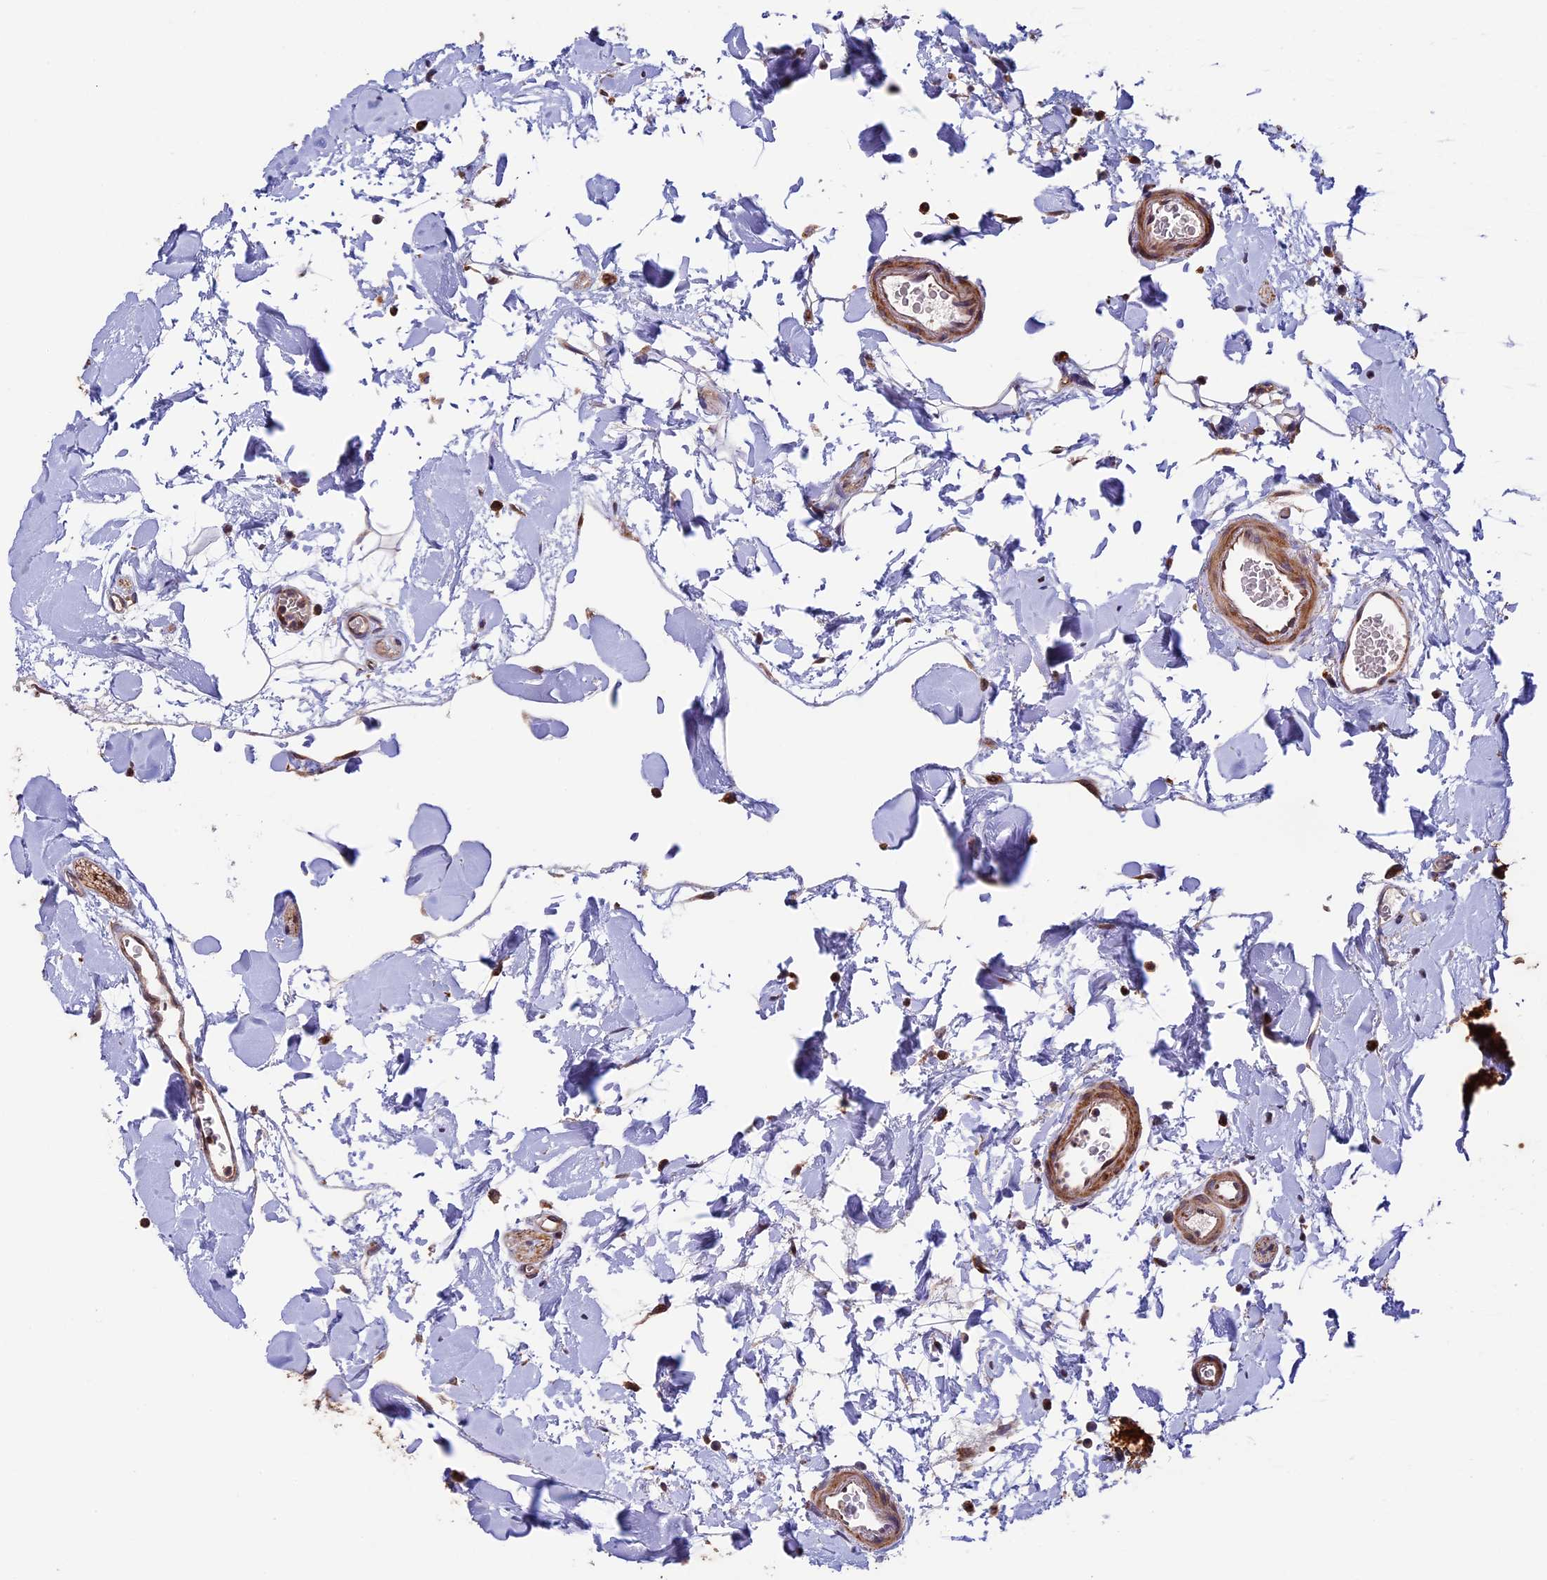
{"staining": {"intensity": "moderate", "quantity": ">75%", "location": "cytoplasmic/membranous"}, "tissue": "colon", "cell_type": "Endothelial cells", "image_type": "normal", "snomed": [{"axis": "morphology", "description": "Normal tissue, NOS"}, {"axis": "topography", "description": "Colon"}], "caption": "Protein expression analysis of unremarkable colon shows moderate cytoplasmic/membranous staining in about >75% of endothelial cells. The protein is shown in brown color, while the nuclei are stained blue.", "gene": "RNF17", "patient": {"sex": "male", "age": 75}}